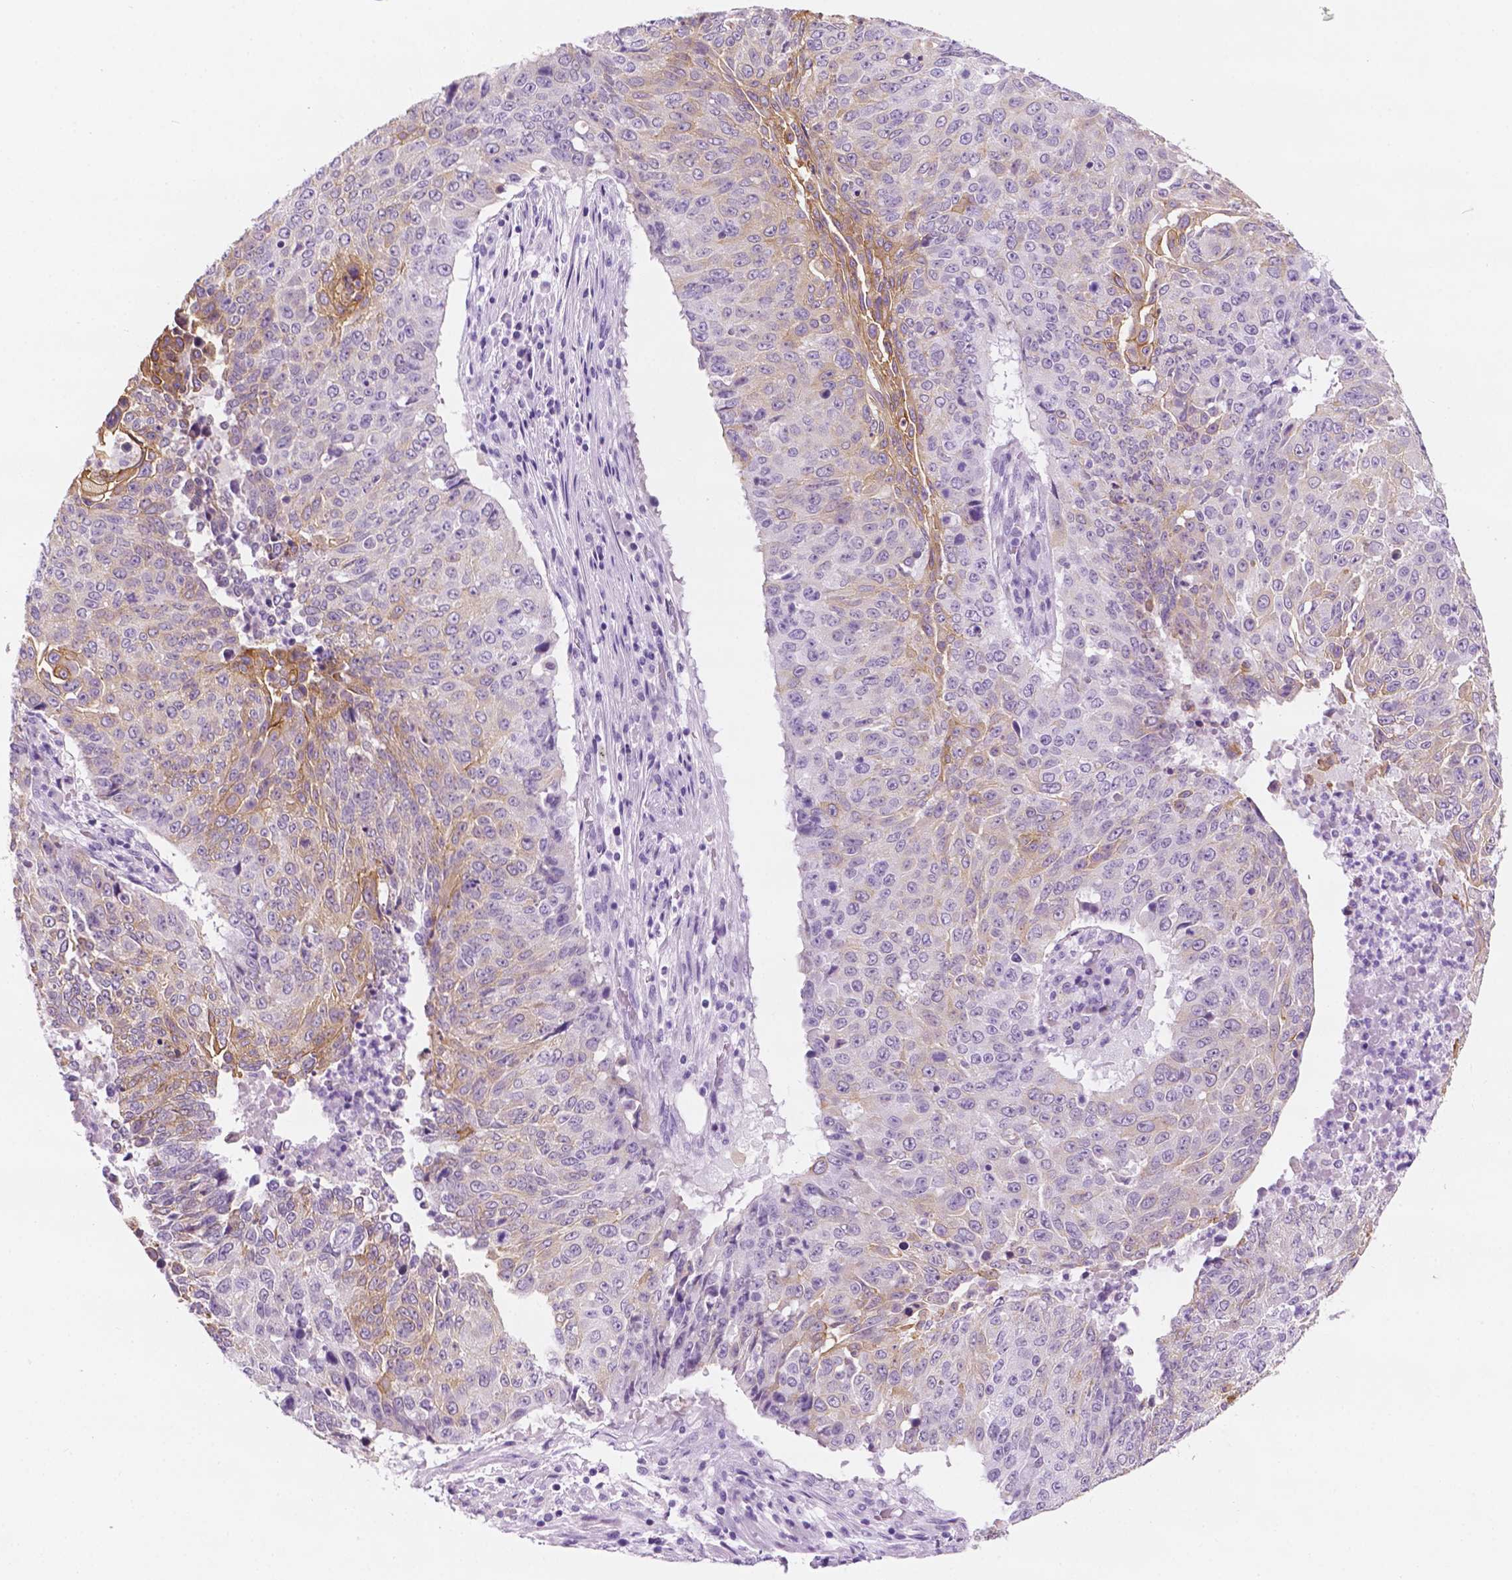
{"staining": {"intensity": "moderate", "quantity": "<25%", "location": "cytoplasmic/membranous"}, "tissue": "lung cancer", "cell_type": "Tumor cells", "image_type": "cancer", "snomed": [{"axis": "morphology", "description": "Normal tissue, NOS"}, {"axis": "morphology", "description": "Squamous cell carcinoma, NOS"}, {"axis": "topography", "description": "Bronchus"}, {"axis": "topography", "description": "Lung"}], "caption": "The micrograph displays a brown stain indicating the presence of a protein in the cytoplasmic/membranous of tumor cells in squamous cell carcinoma (lung).", "gene": "PPL", "patient": {"sex": "male", "age": 64}}